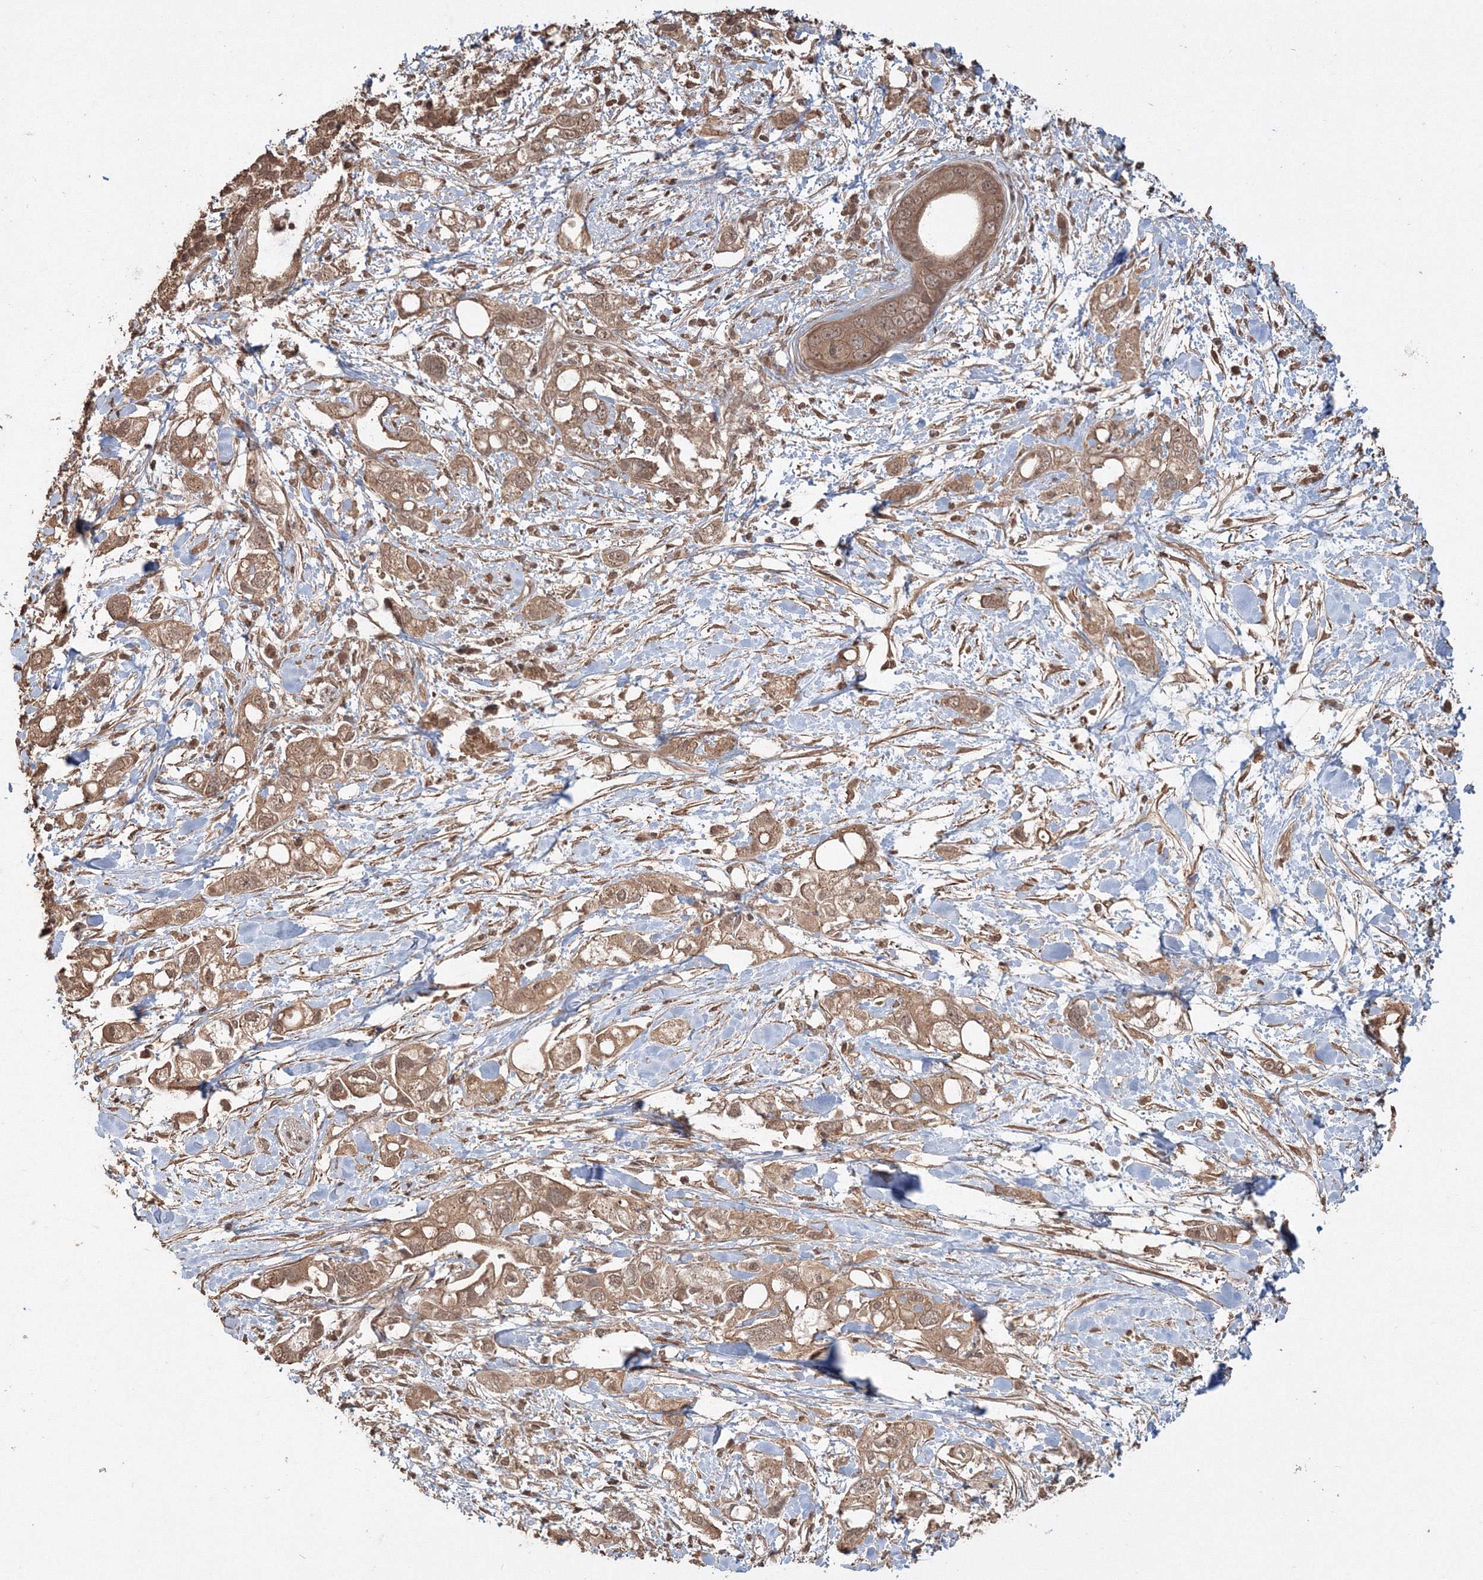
{"staining": {"intensity": "moderate", "quantity": ">75%", "location": "cytoplasmic/membranous"}, "tissue": "pancreatic cancer", "cell_type": "Tumor cells", "image_type": "cancer", "snomed": [{"axis": "morphology", "description": "Adenocarcinoma, NOS"}, {"axis": "topography", "description": "Pancreas"}], "caption": "An image of human pancreatic cancer (adenocarcinoma) stained for a protein reveals moderate cytoplasmic/membranous brown staining in tumor cells.", "gene": "CCDC122", "patient": {"sex": "female", "age": 56}}